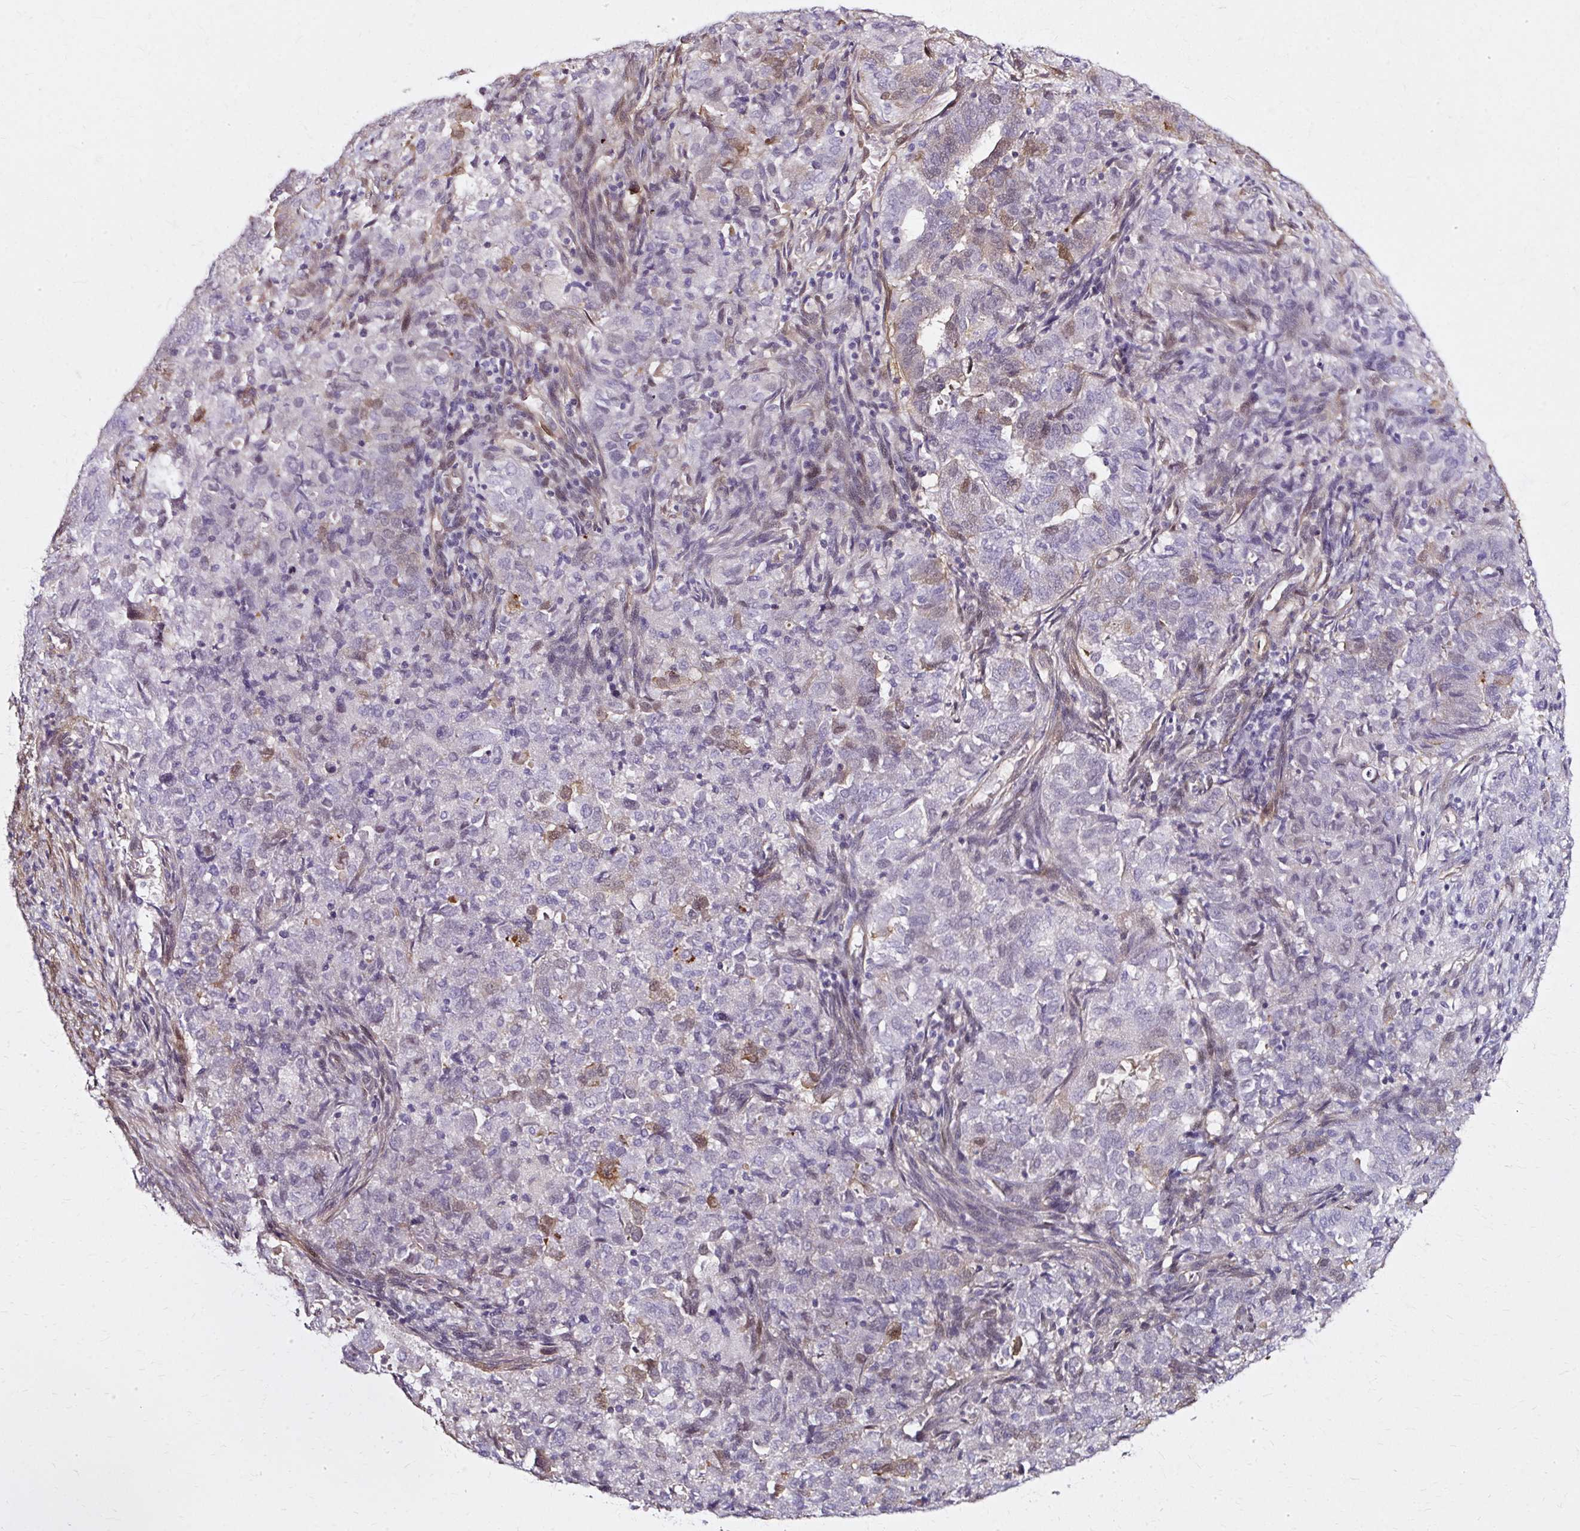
{"staining": {"intensity": "moderate", "quantity": "<25%", "location": "cytoplasmic/membranous"}, "tissue": "endometrial cancer", "cell_type": "Tumor cells", "image_type": "cancer", "snomed": [{"axis": "morphology", "description": "Adenocarcinoma, NOS"}, {"axis": "topography", "description": "Endometrium"}], "caption": "Immunohistochemistry histopathology image of human endometrial cancer stained for a protein (brown), which displays low levels of moderate cytoplasmic/membranous staining in approximately <25% of tumor cells.", "gene": "CNN3", "patient": {"sex": "female", "age": 72}}